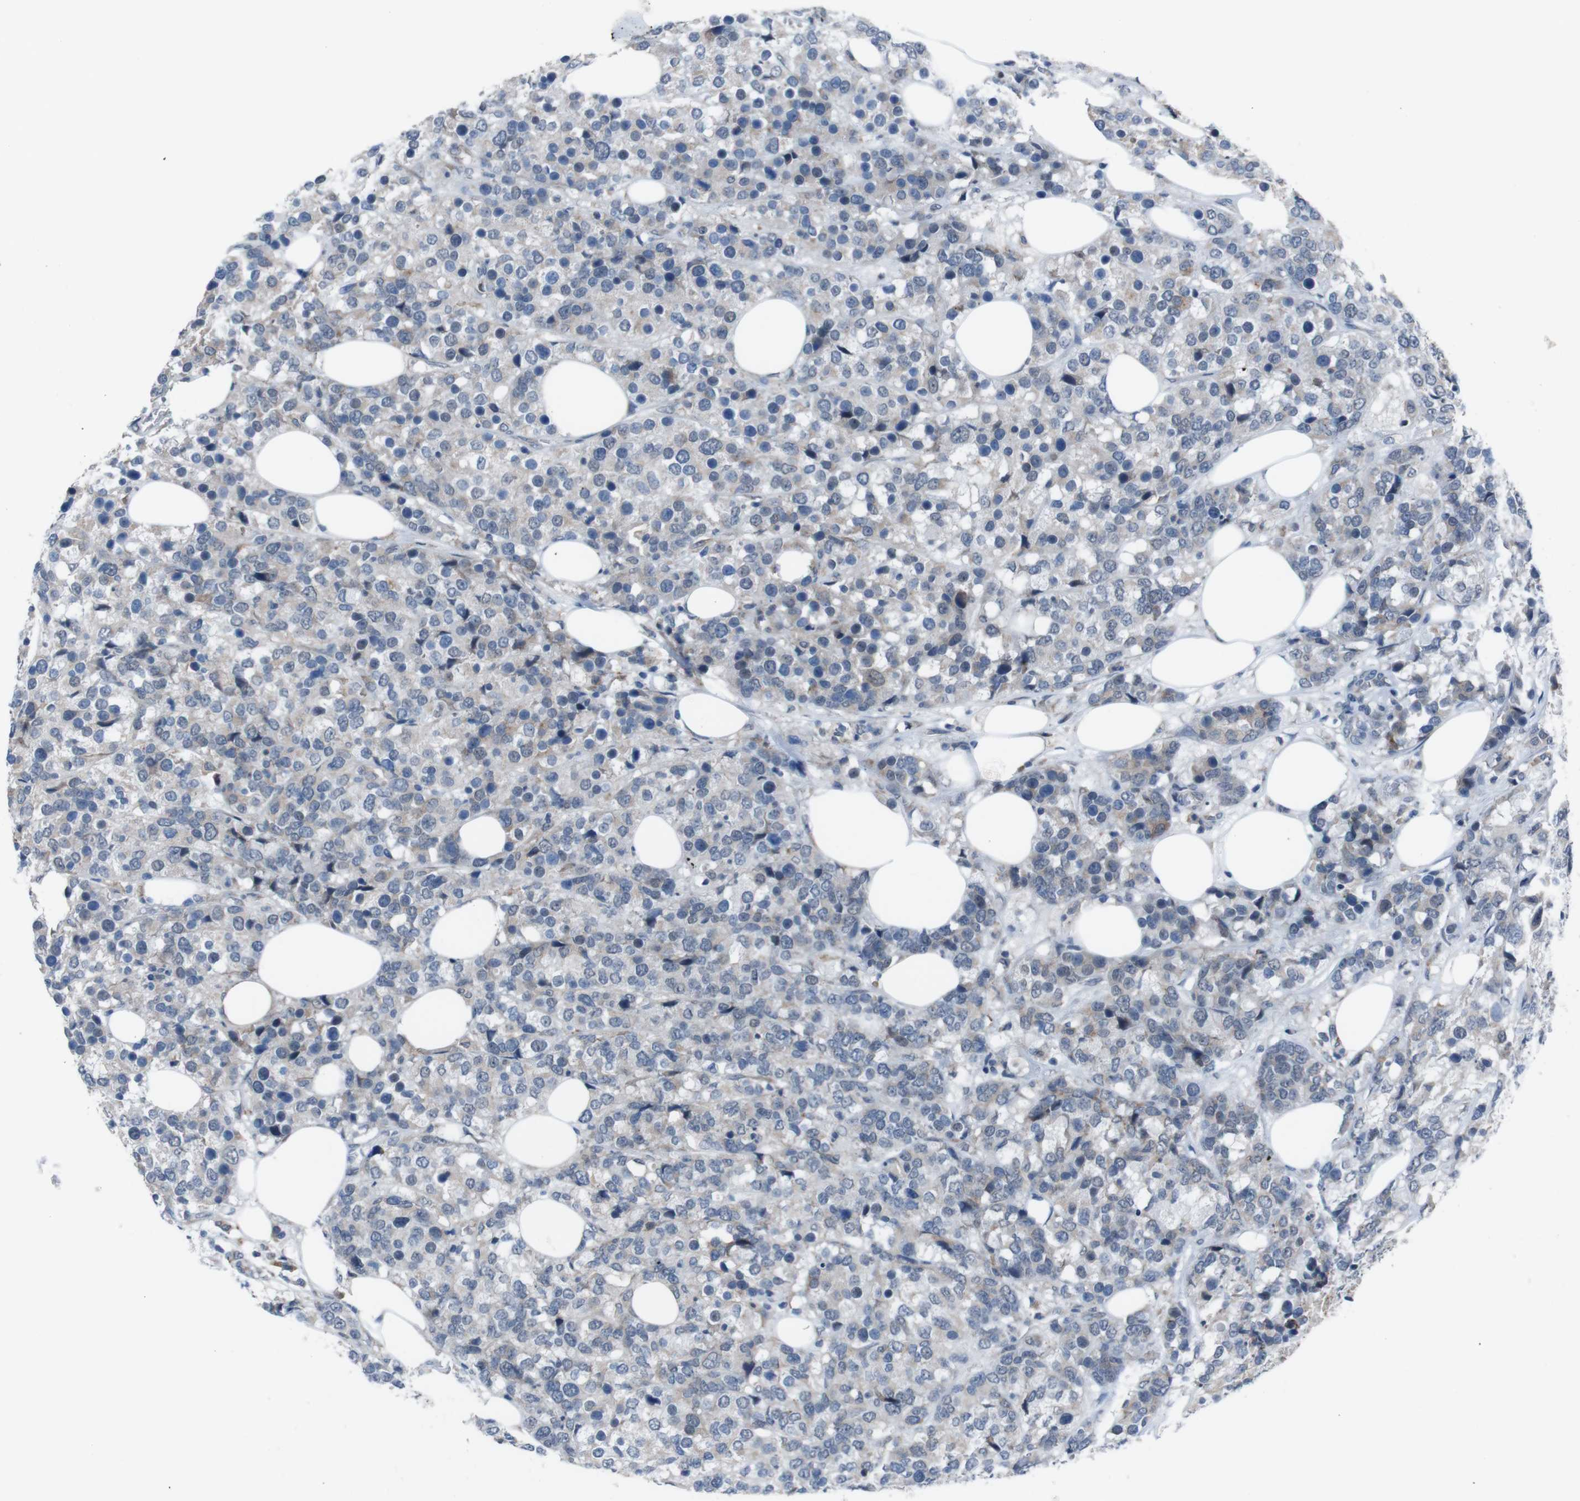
{"staining": {"intensity": "weak", "quantity": "25%-75%", "location": "cytoplasmic/membranous"}, "tissue": "breast cancer", "cell_type": "Tumor cells", "image_type": "cancer", "snomed": [{"axis": "morphology", "description": "Lobular carcinoma"}, {"axis": "topography", "description": "Breast"}], "caption": "Tumor cells display weak cytoplasmic/membranous positivity in approximately 25%-75% of cells in breast cancer.", "gene": "CDH22", "patient": {"sex": "female", "age": 59}}